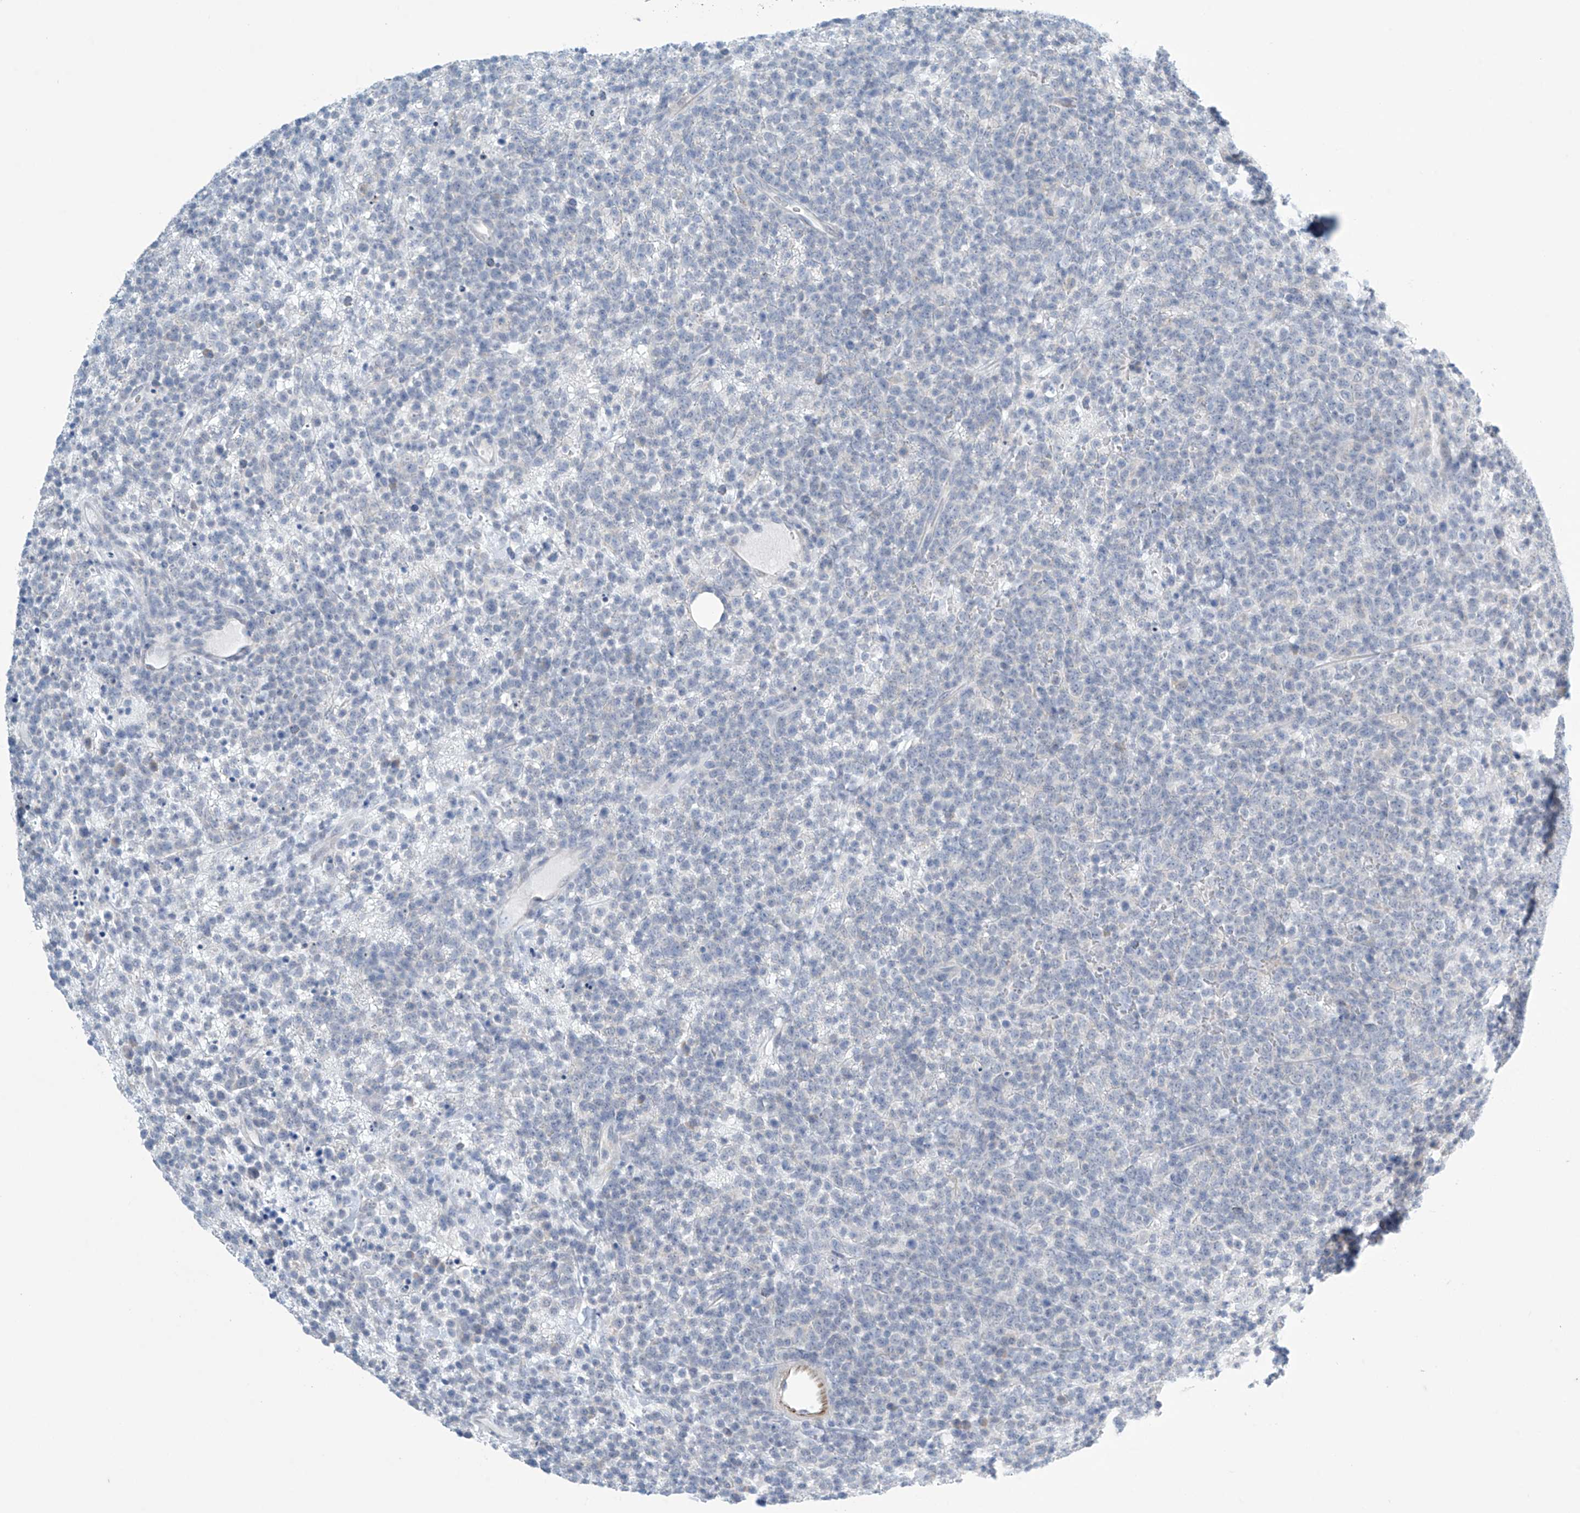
{"staining": {"intensity": "negative", "quantity": "none", "location": "none"}, "tissue": "lymphoma", "cell_type": "Tumor cells", "image_type": "cancer", "snomed": [{"axis": "morphology", "description": "Malignant lymphoma, non-Hodgkin's type, High grade"}, {"axis": "topography", "description": "Colon"}], "caption": "Tumor cells show no significant staining in high-grade malignant lymphoma, non-Hodgkin's type.", "gene": "SLC35A5", "patient": {"sex": "female", "age": 53}}